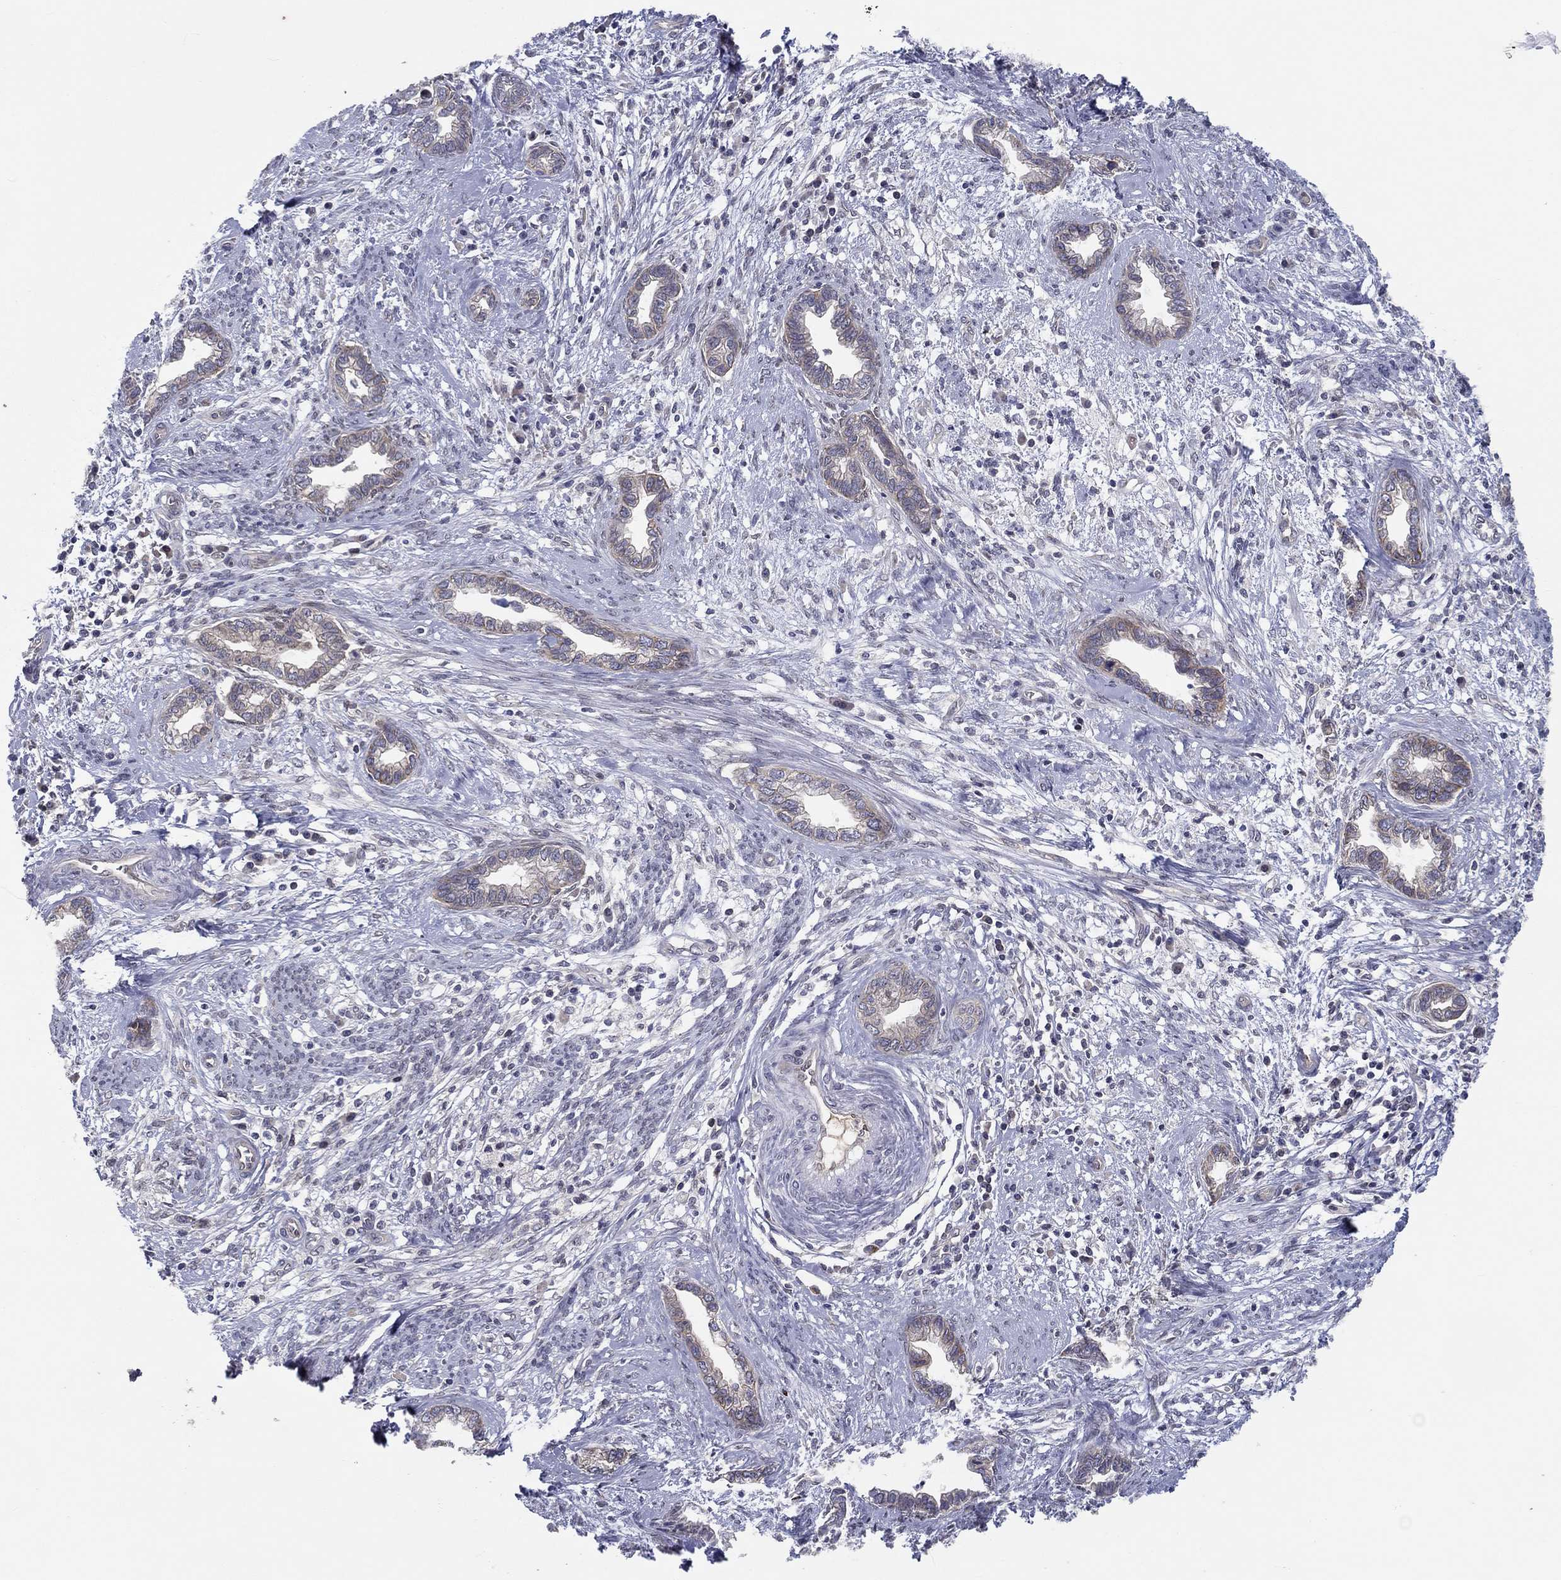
{"staining": {"intensity": "negative", "quantity": "none", "location": "none"}, "tissue": "cervical cancer", "cell_type": "Tumor cells", "image_type": "cancer", "snomed": [{"axis": "morphology", "description": "Adenocarcinoma, NOS"}, {"axis": "topography", "description": "Cervix"}], "caption": "The micrograph demonstrates no significant expression in tumor cells of cervical adenocarcinoma.", "gene": "CETN3", "patient": {"sex": "female", "age": 62}}